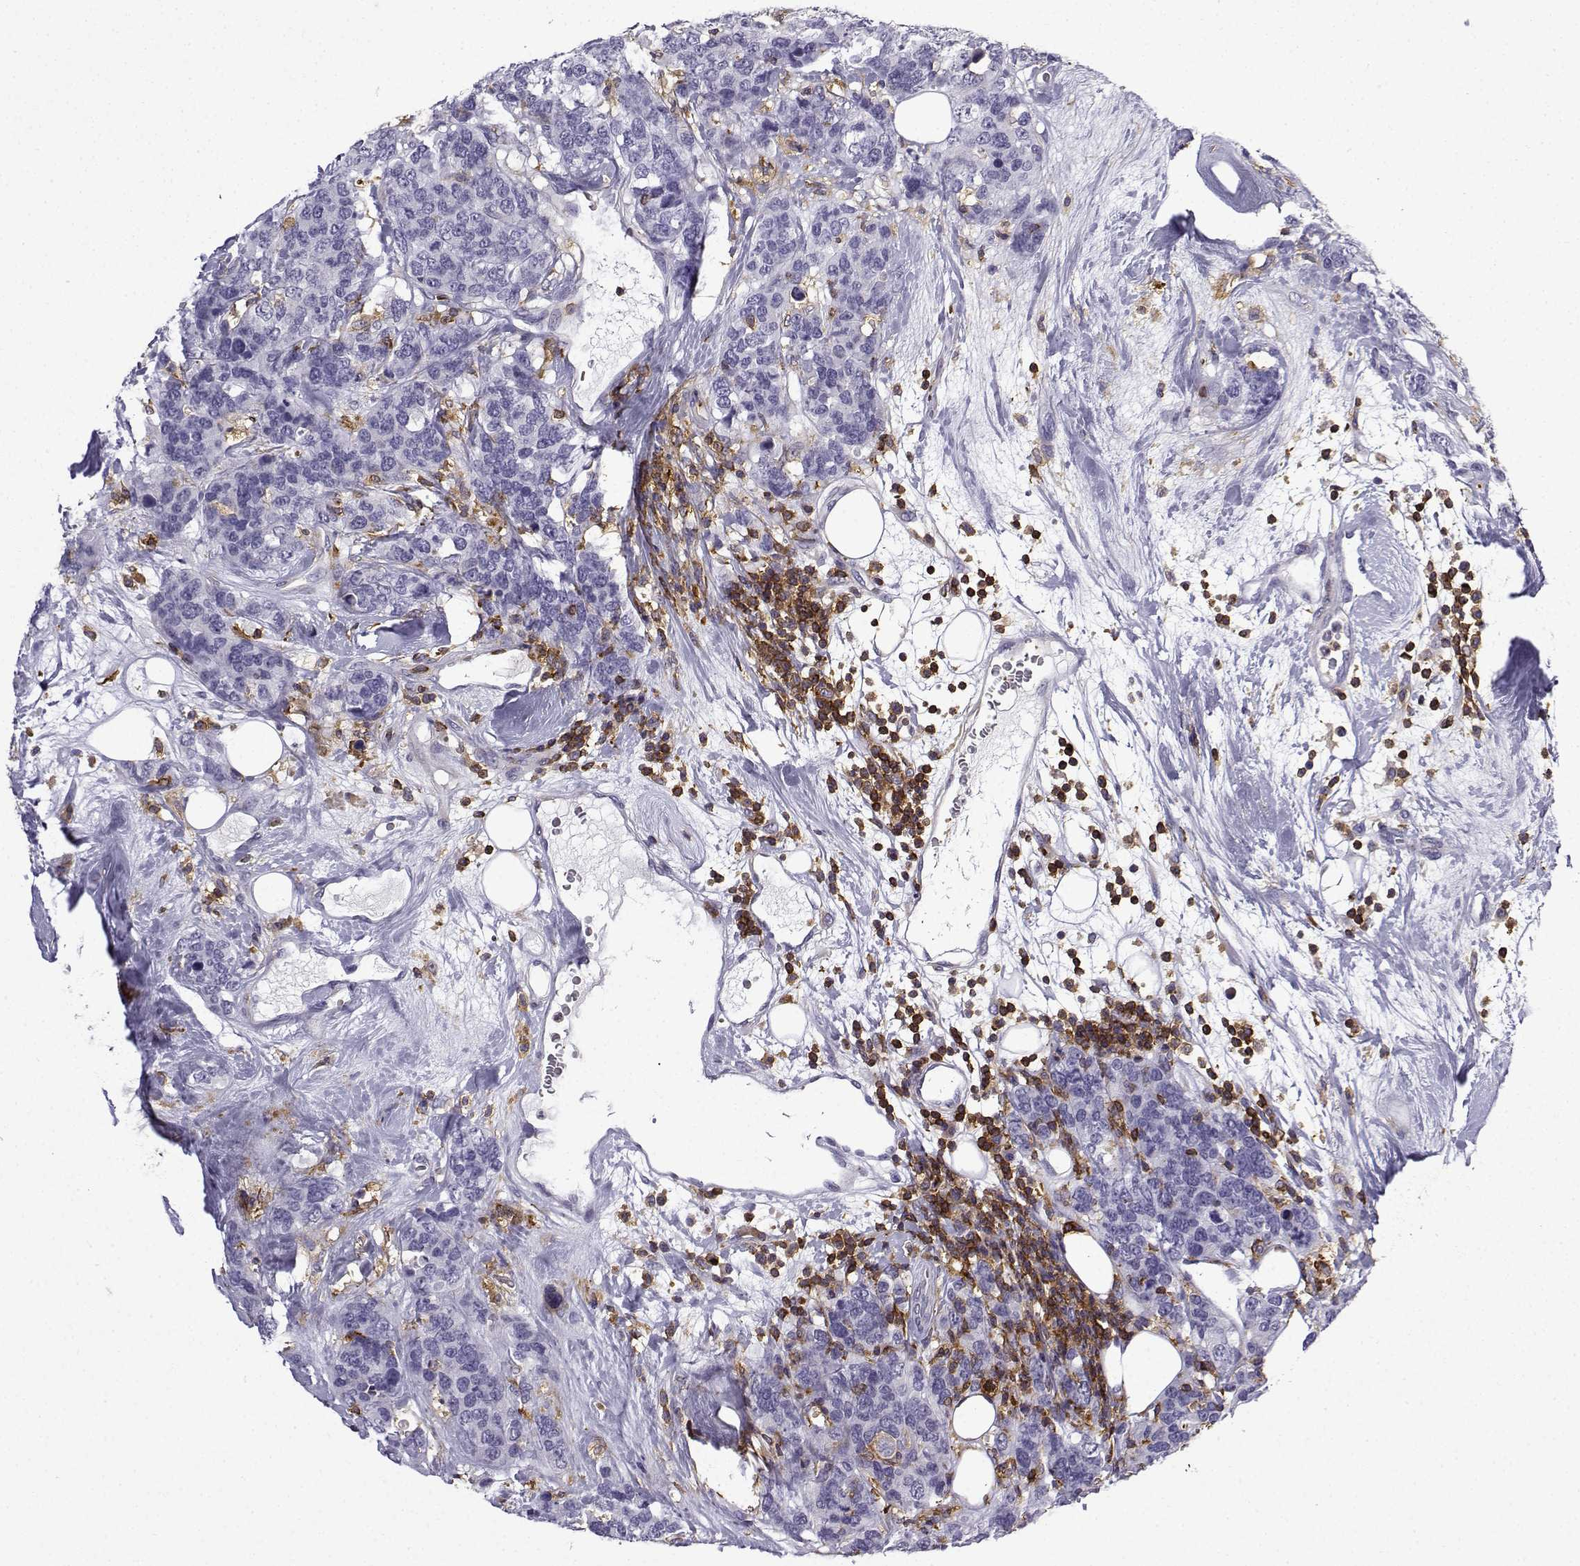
{"staining": {"intensity": "negative", "quantity": "none", "location": "none"}, "tissue": "breast cancer", "cell_type": "Tumor cells", "image_type": "cancer", "snomed": [{"axis": "morphology", "description": "Lobular carcinoma"}, {"axis": "topography", "description": "Breast"}], "caption": "Image shows no significant protein staining in tumor cells of breast cancer (lobular carcinoma).", "gene": "DOCK10", "patient": {"sex": "female", "age": 59}}